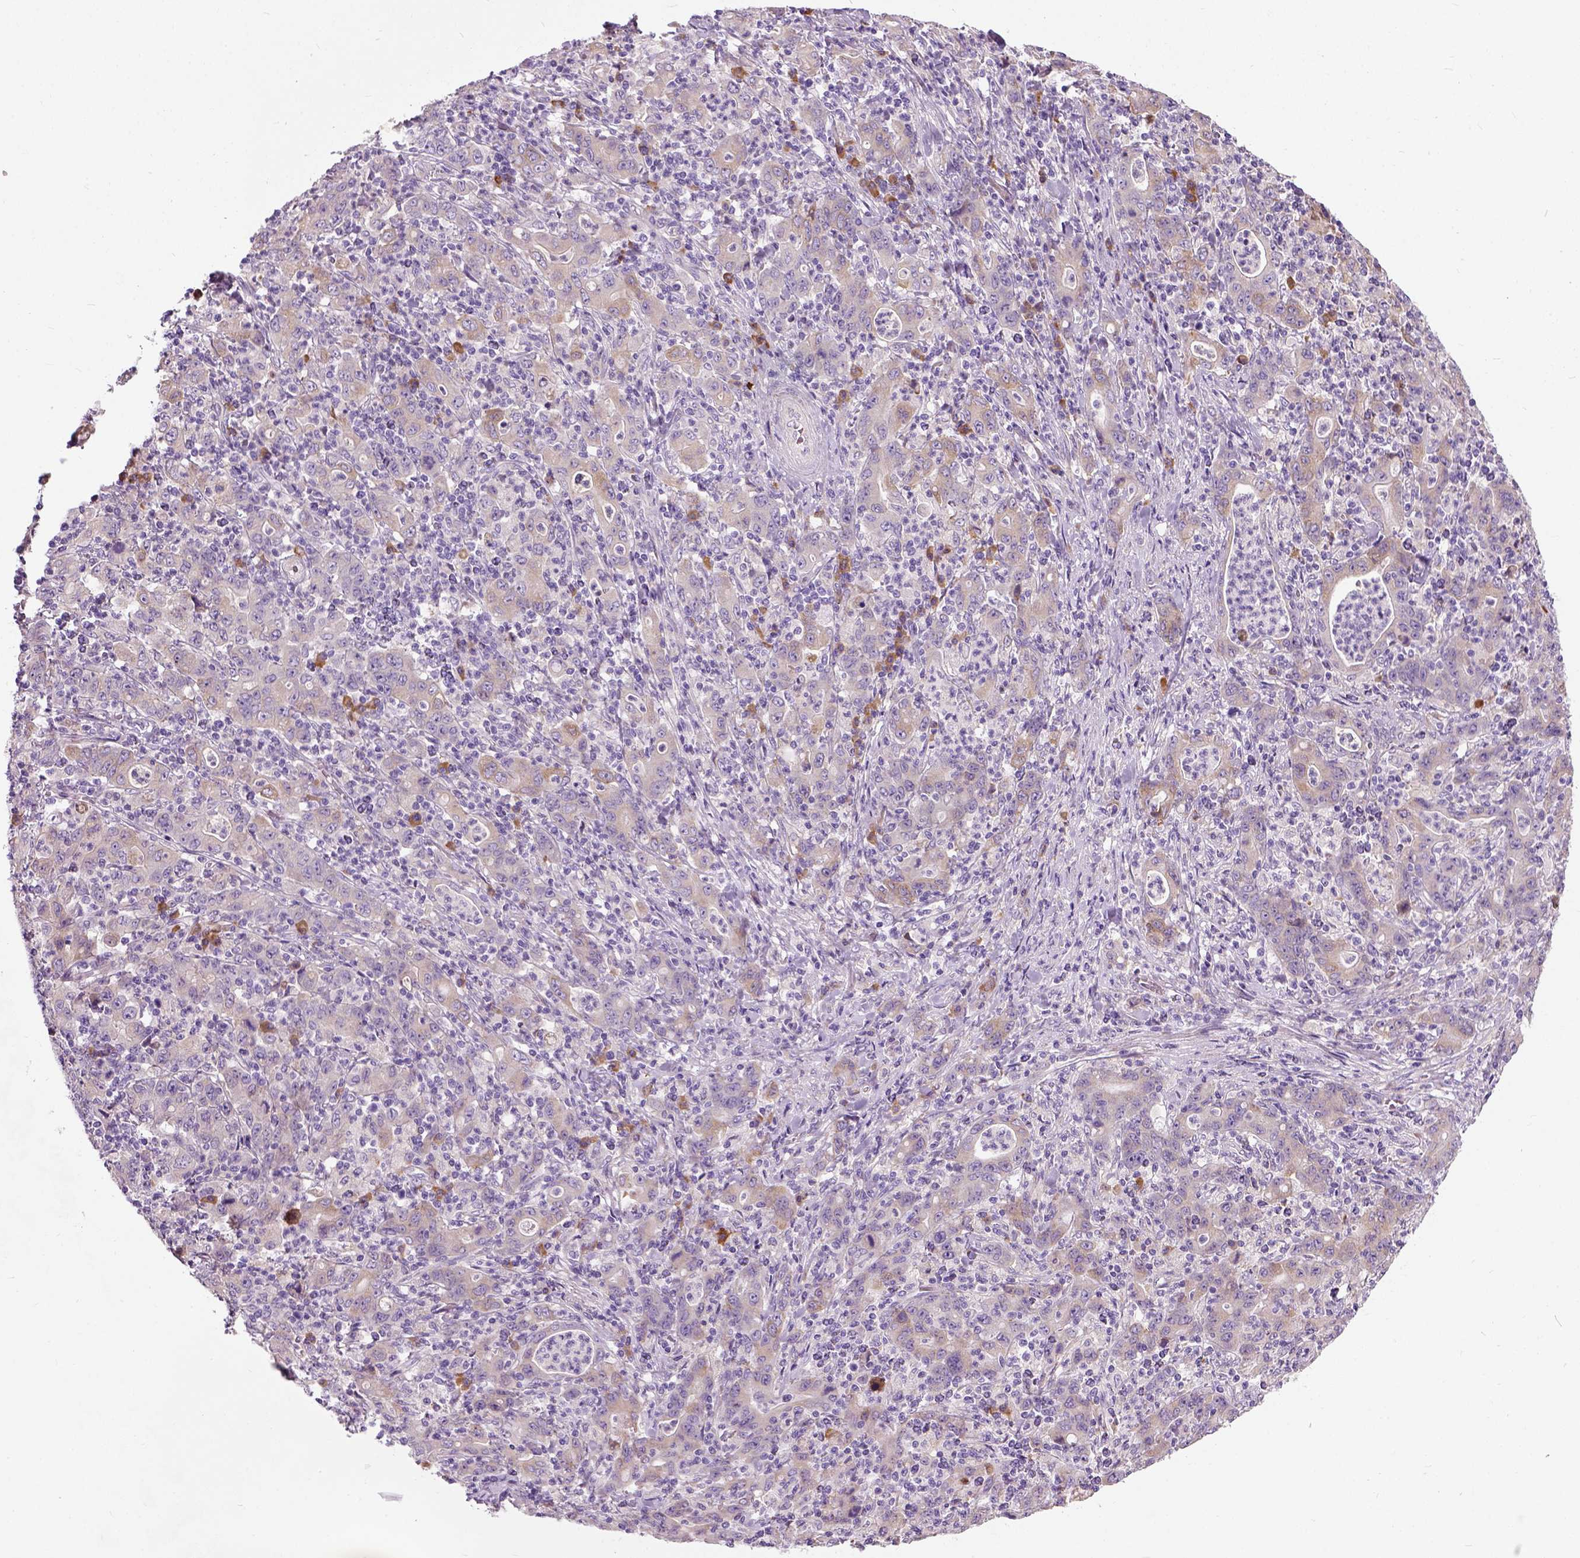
{"staining": {"intensity": "negative", "quantity": "none", "location": "none"}, "tissue": "stomach cancer", "cell_type": "Tumor cells", "image_type": "cancer", "snomed": [{"axis": "morphology", "description": "Adenocarcinoma, NOS"}, {"axis": "topography", "description": "Stomach, upper"}], "caption": "An image of human stomach cancer is negative for staining in tumor cells.", "gene": "TRIM72", "patient": {"sex": "male", "age": 69}}